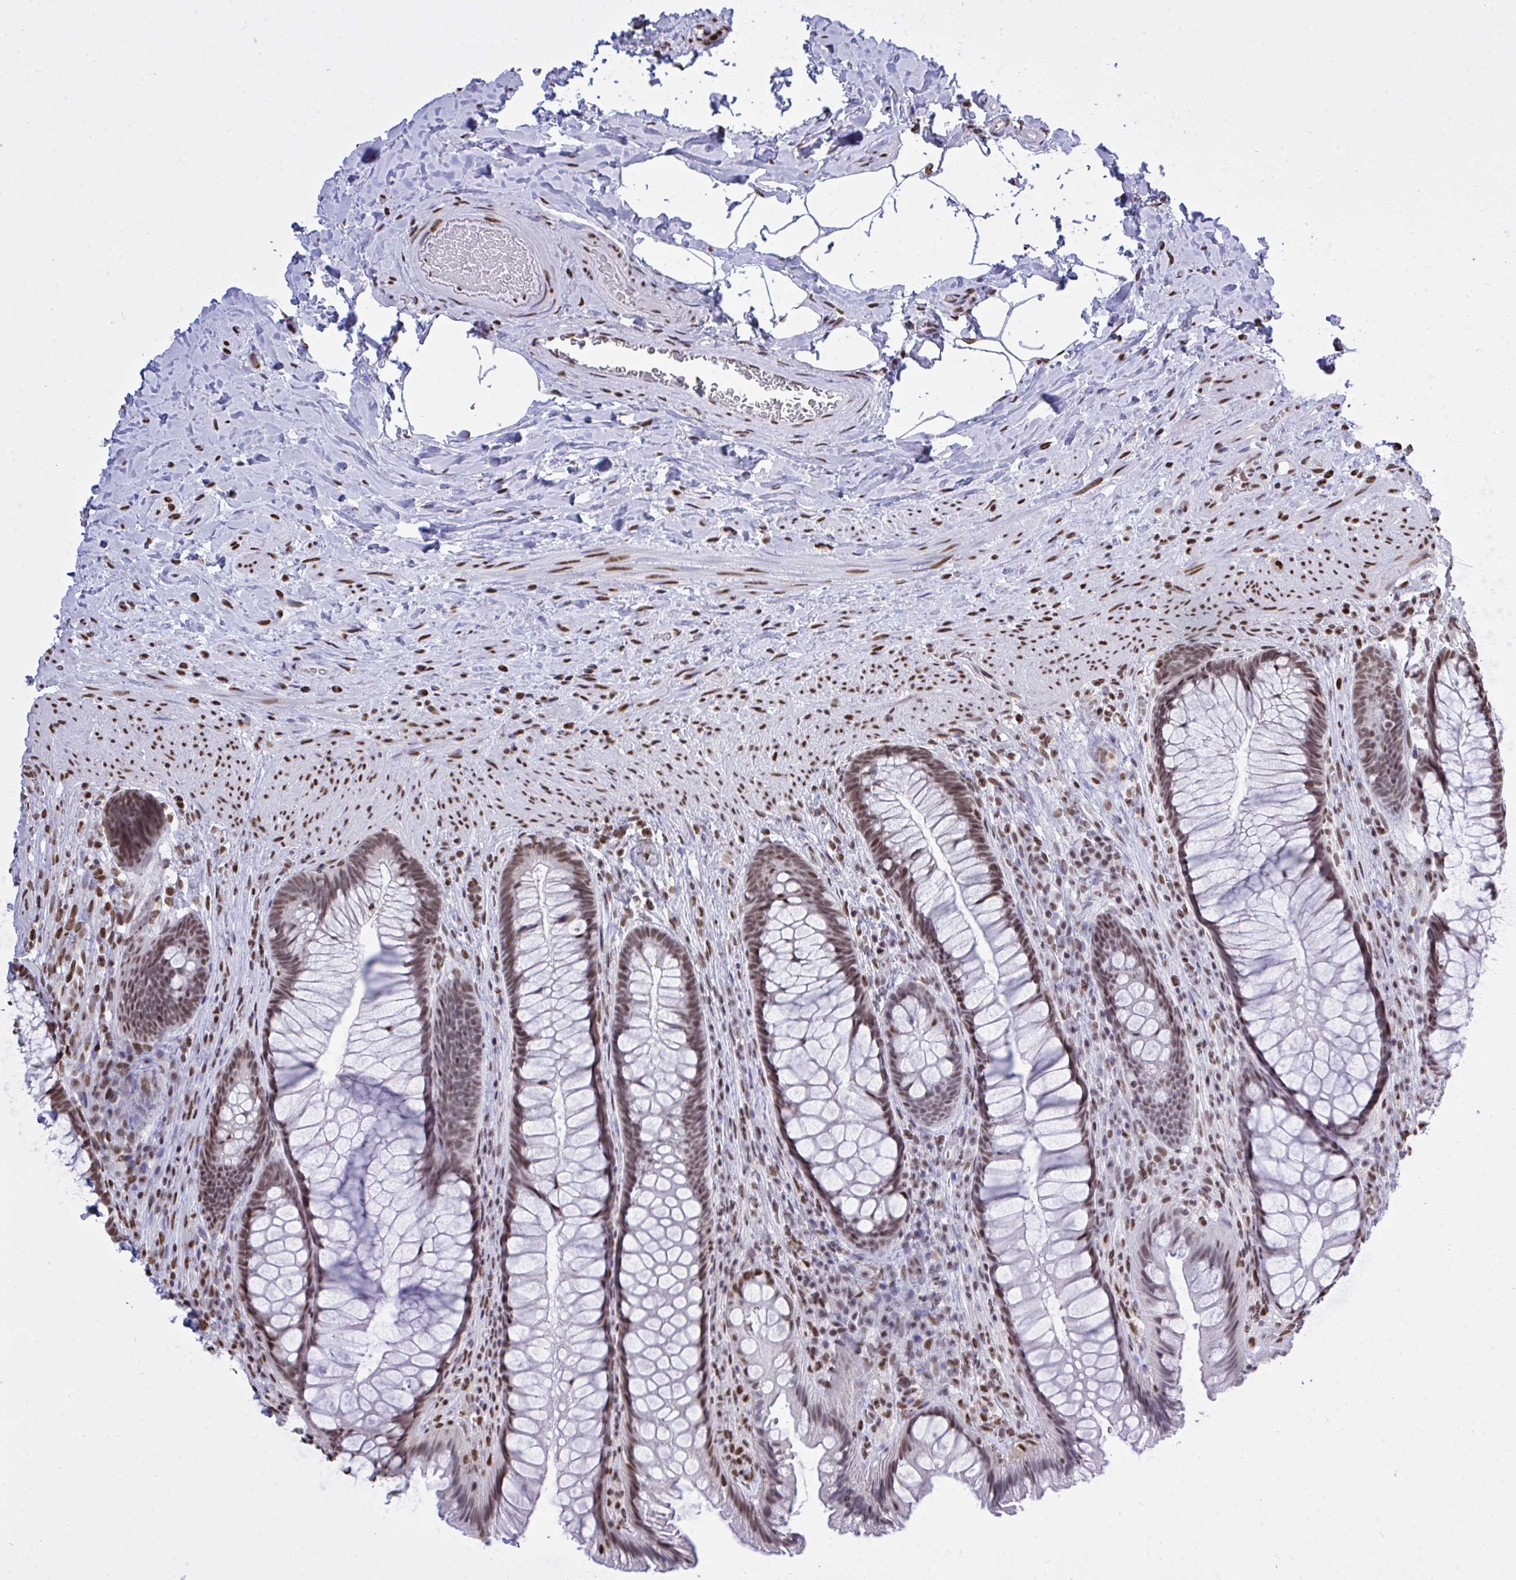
{"staining": {"intensity": "moderate", "quantity": ">75%", "location": "nuclear"}, "tissue": "rectum", "cell_type": "Glandular cells", "image_type": "normal", "snomed": [{"axis": "morphology", "description": "Normal tissue, NOS"}, {"axis": "topography", "description": "Rectum"}], "caption": "The histopathology image demonstrates a brown stain indicating the presence of a protein in the nuclear of glandular cells in rectum. (Stains: DAB (3,3'-diaminobenzidine) in brown, nuclei in blue, Microscopy: brightfield microscopy at high magnification).", "gene": "HNRNPDL", "patient": {"sex": "male", "age": 53}}